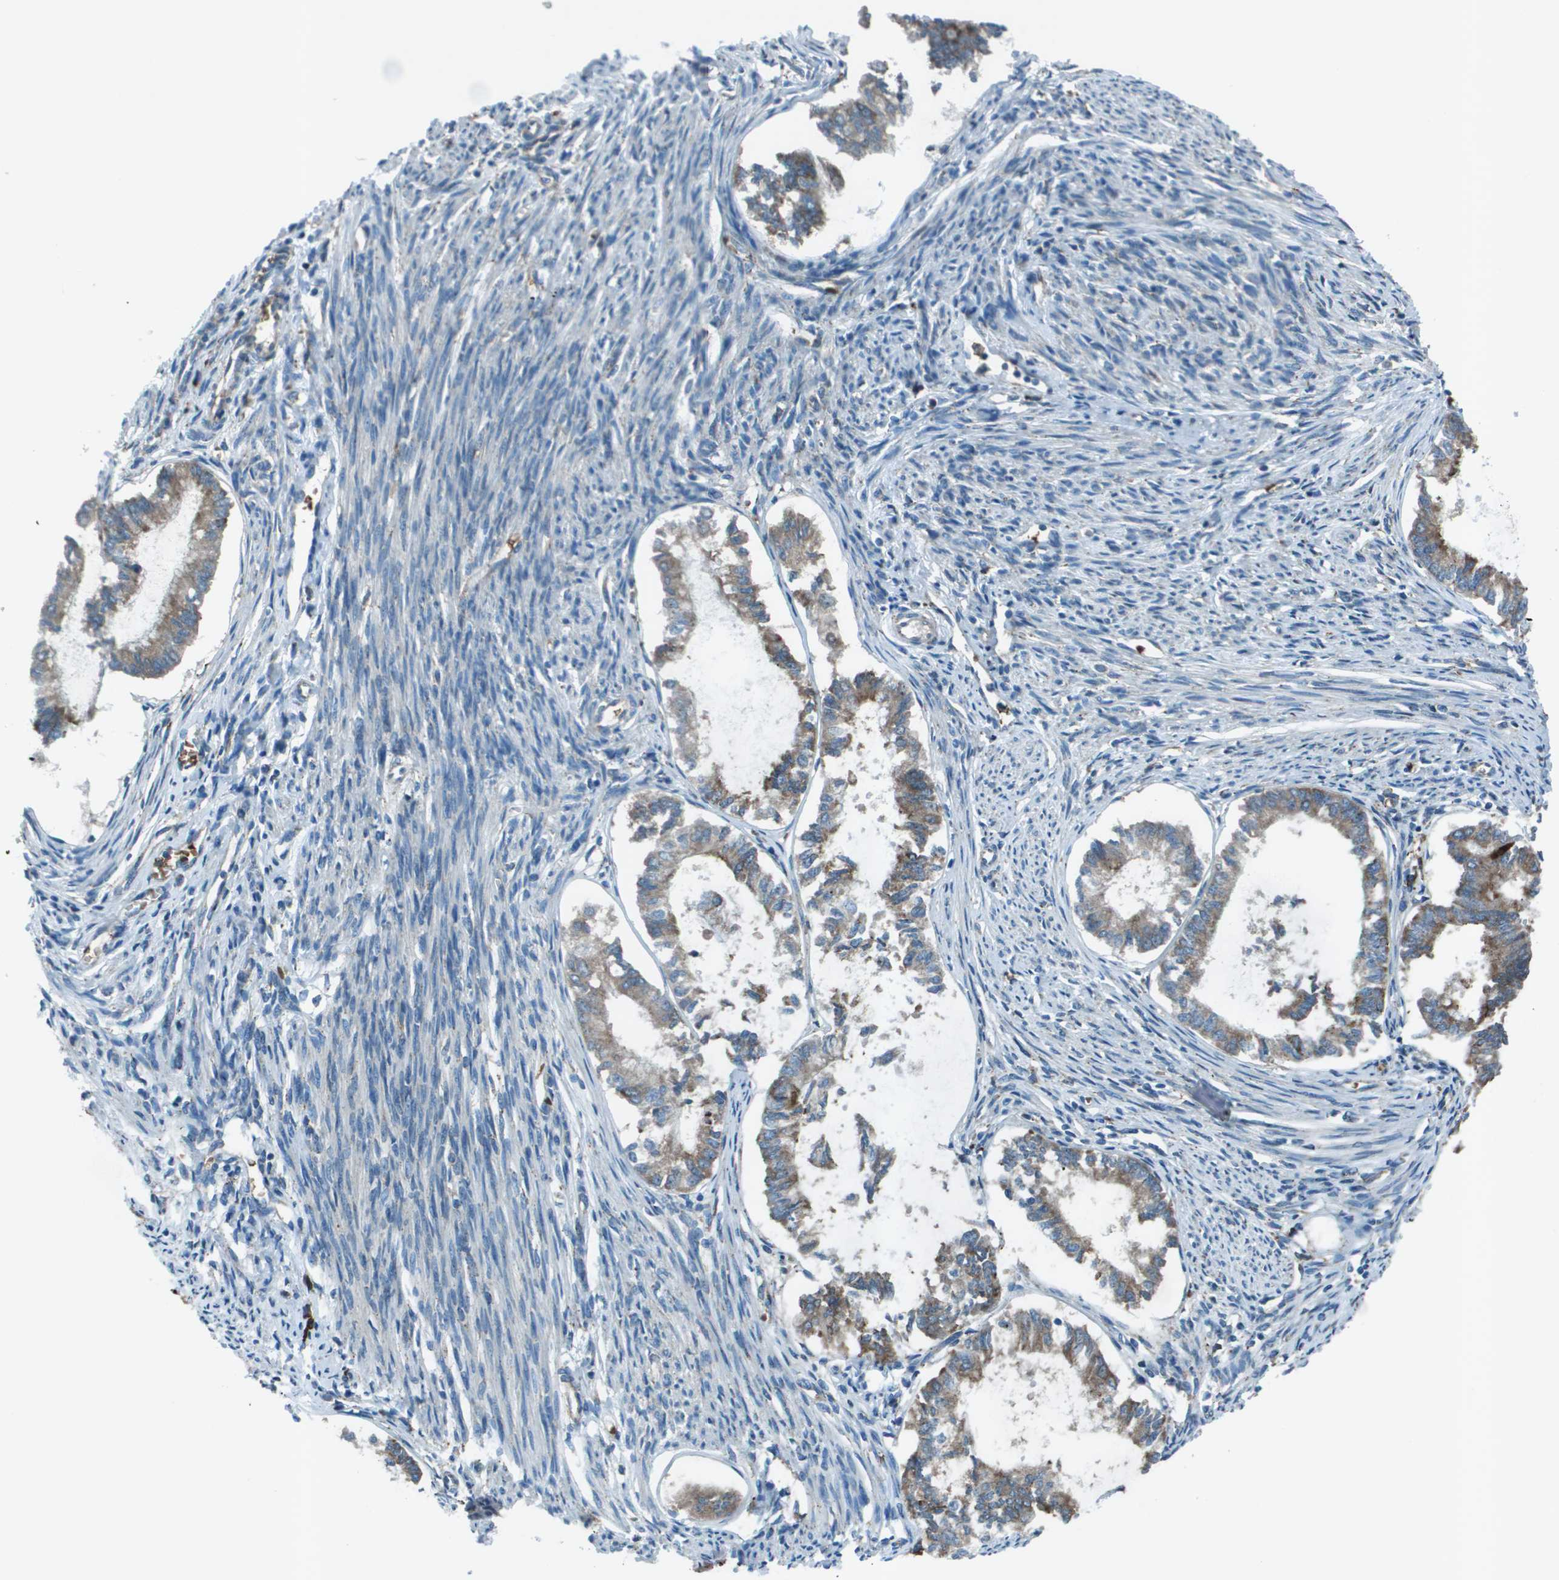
{"staining": {"intensity": "weak", "quantity": ">75%", "location": "cytoplasmic/membranous"}, "tissue": "endometrial cancer", "cell_type": "Tumor cells", "image_type": "cancer", "snomed": [{"axis": "morphology", "description": "Adenocarcinoma, NOS"}, {"axis": "topography", "description": "Endometrium"}], "caption": "The micrograph reveals immunohistochemical staining of endometrial cancer (adenocarcinoma). There is weak cytoplasmic/membranous staining is seen in approximately >75% of tumor cells. (DAB (3,3'-diaminobenzidine) = brown stain, brightfield microscopy at high magnification).", "gene": "UTS2", "patient": {"sex": "female", "age": 86}}